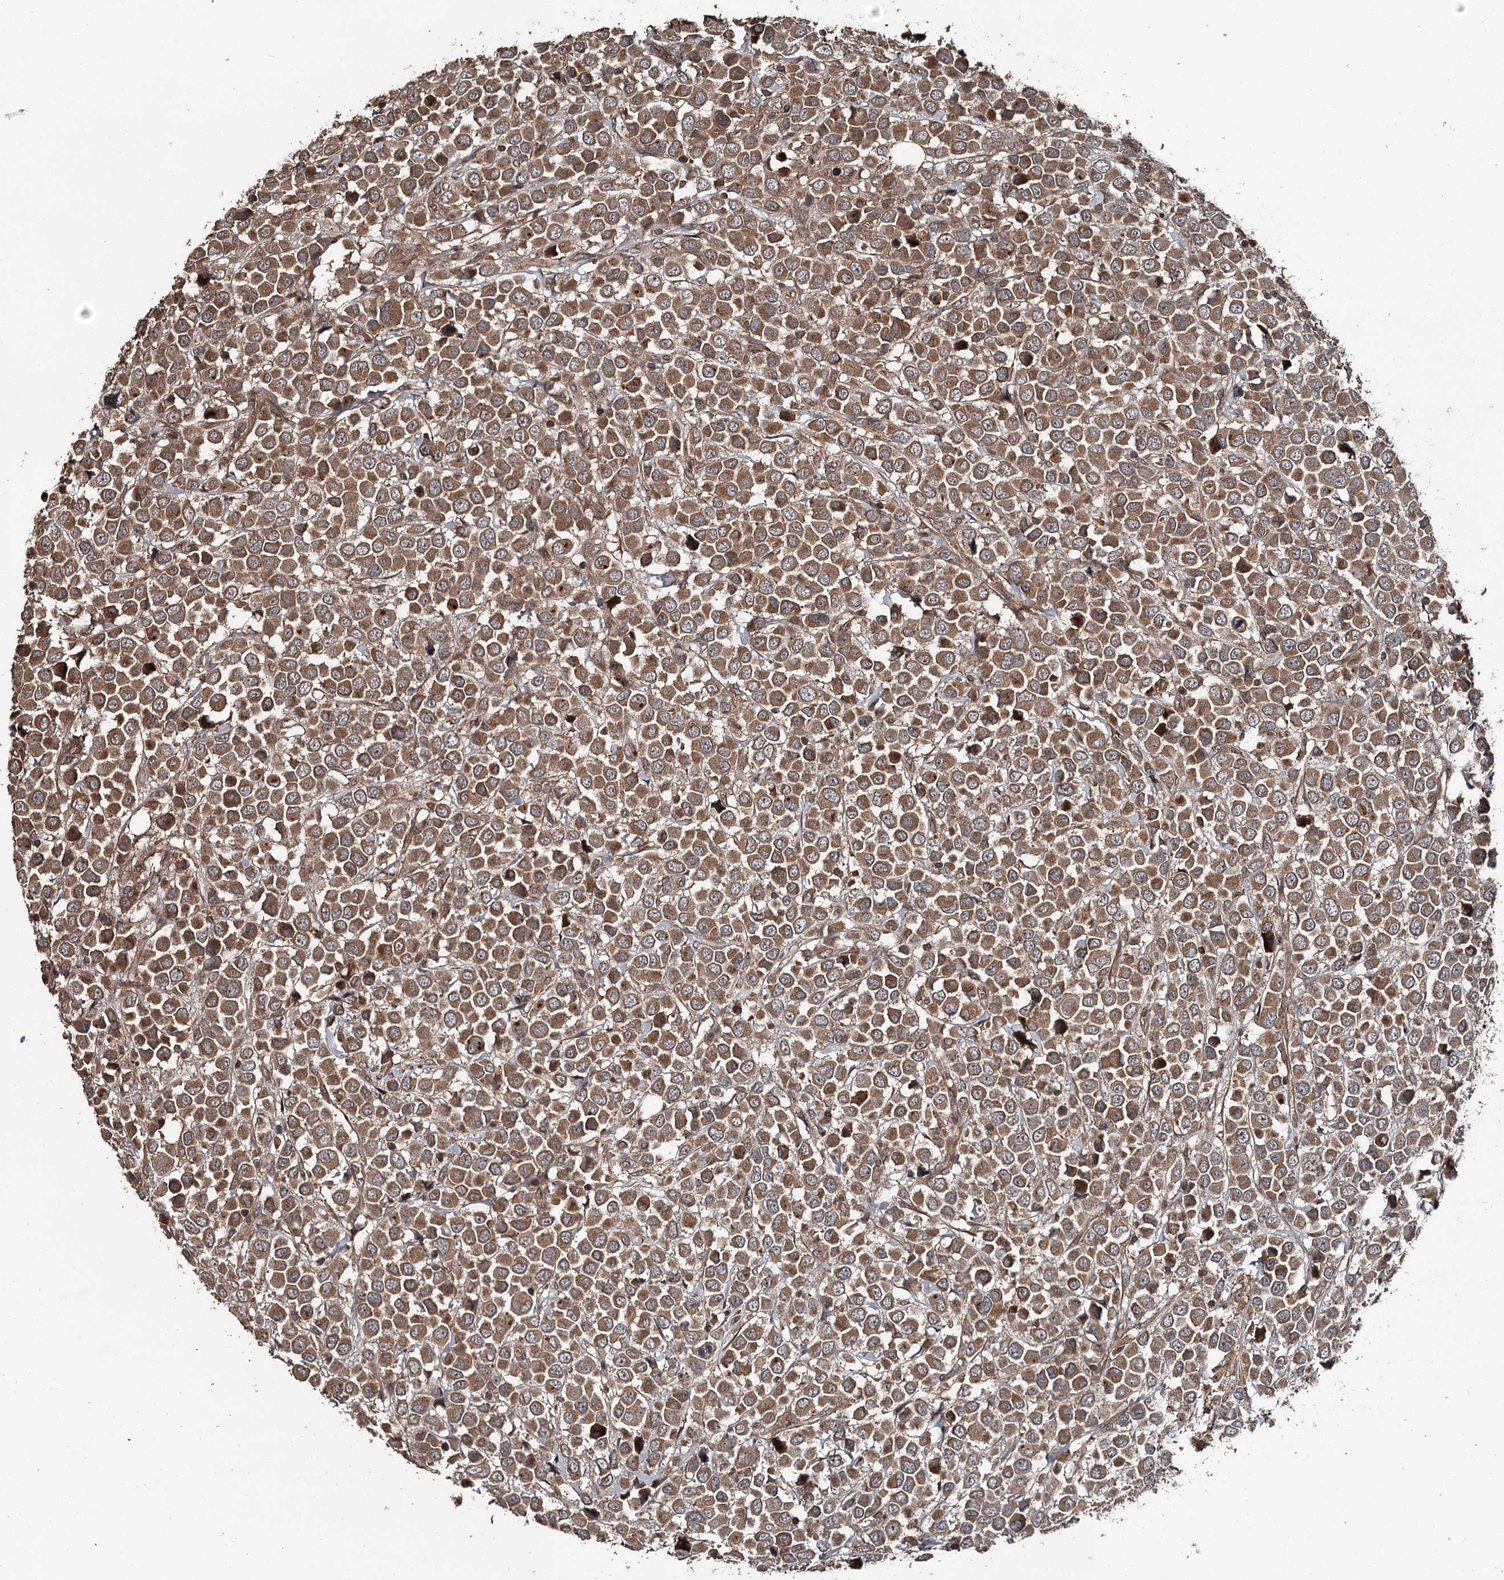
{"staining": {"intensity": "strong", "quantity": ">75%", "location": "cytoplasmic/membranous"}, "tissue": "breast cancer", "cell_type": "Tumor cells", "image_type": "cancer", "snomed": [{"axis": "morphology", "description": "Duct carcinoma"}, {"axis": "topography", "description": "Breast"}], "caption": "Breast cancer was stained to show a protein in brown. There is high levels of strong cytoplasmic/membranous expression in about >75% of tumor cells. (Brightfield microscopy of DAB IHC at high magnification).", "gene": "RAB21", "patient": {"sex": "female", "age": 61}}